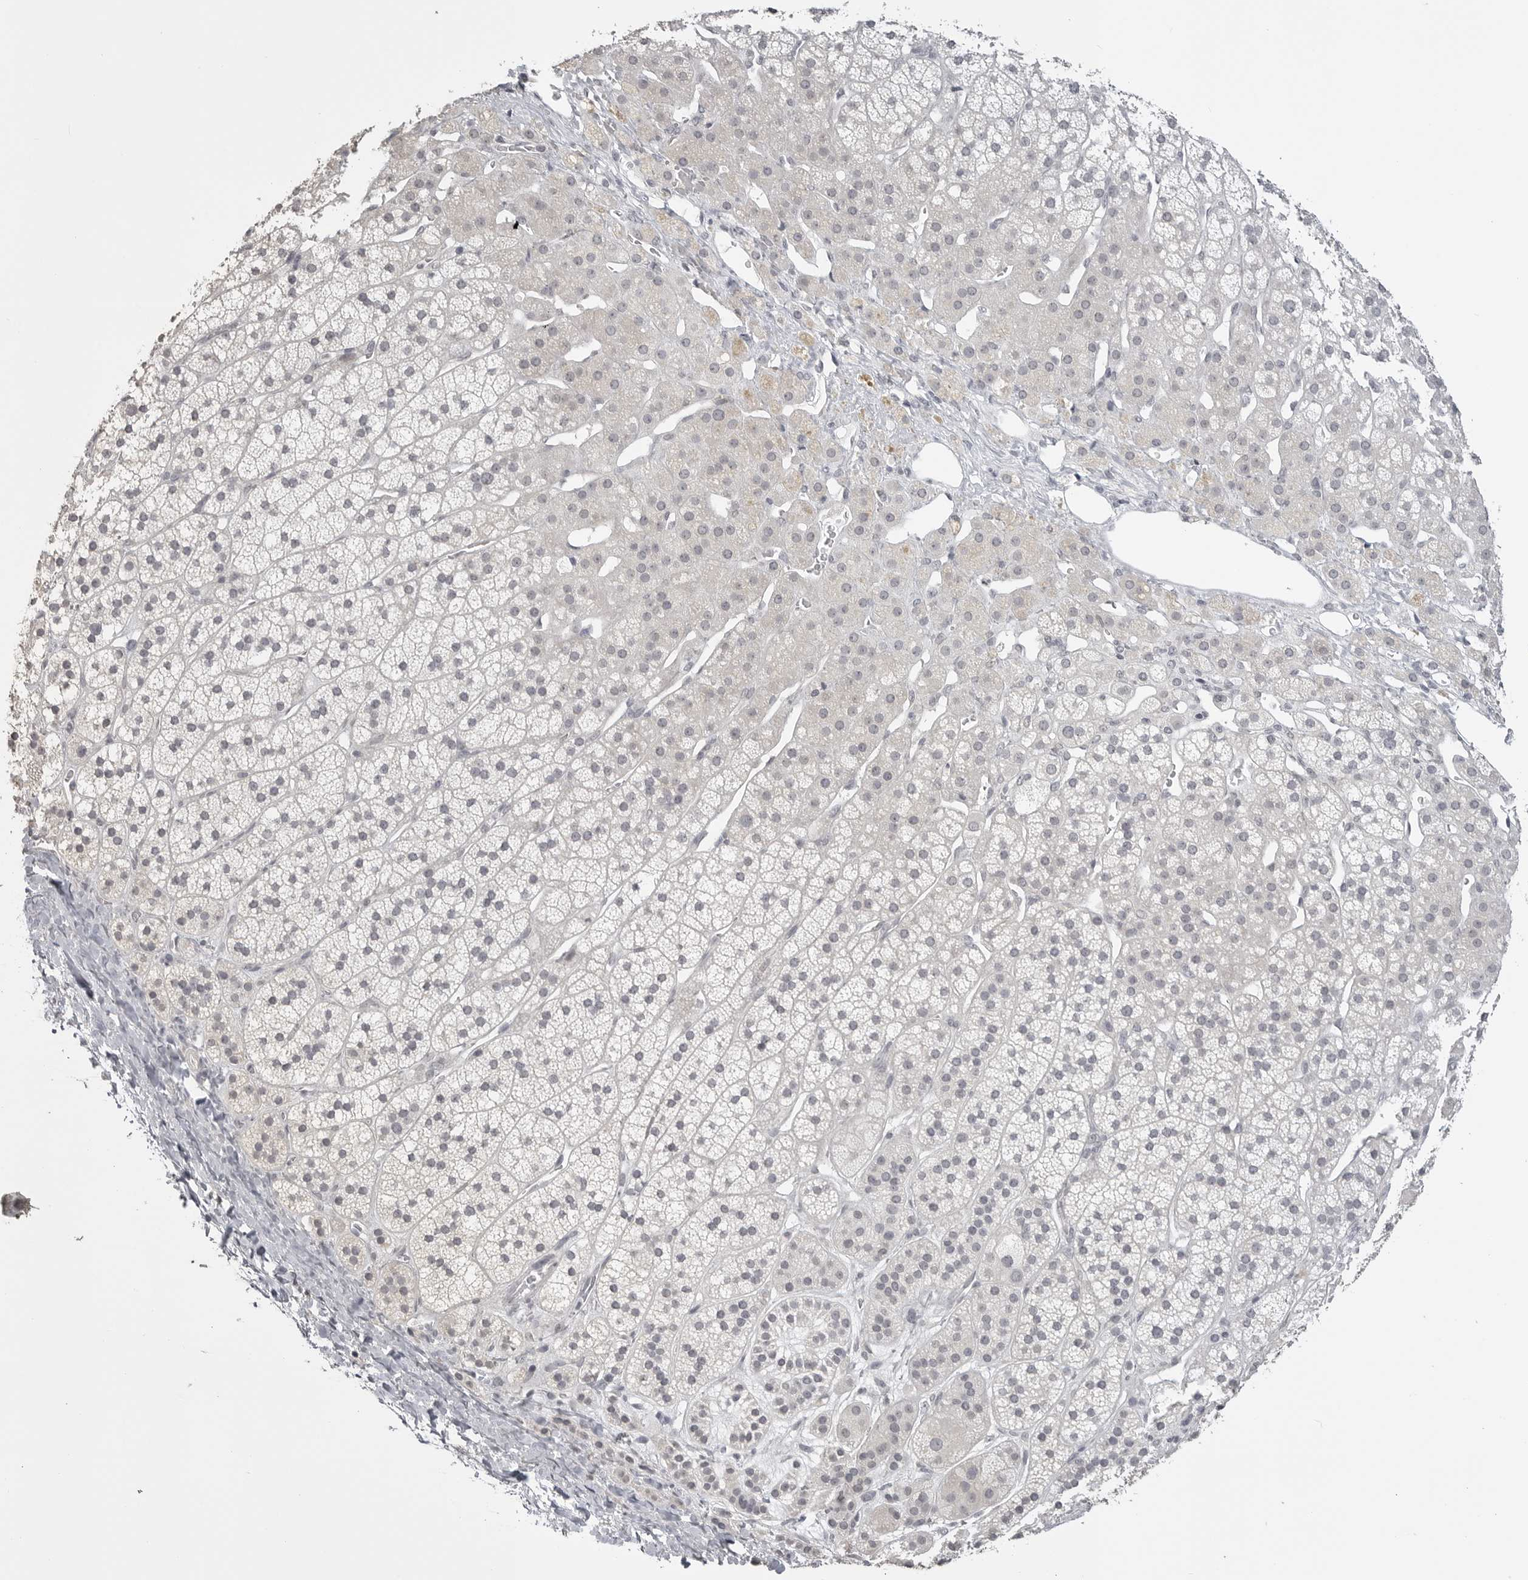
{"staining": {"intensity": "weak", "quantity": "<25%", "location": "cytoplasmic/membranous"}, "tissue": "adrenal gland", "cell_type": "Glandular cells", "image_type": "normal", "snomed": [{"axis": "morphology", "description": "Normal tissue, NOS"}, {"axis": "topography", "description": "Adrenal gland"}], "caption": "IHC micrograph of unremarkable adrenal gland: adrenal gland stained with DAB exhibits no significant protein expression in glandular cells. (Brightfield microscopy of DAB immunohistochemistry at high magnification).", "gene": "GPN2", "patient": {"sex": "male", "age": 56}}